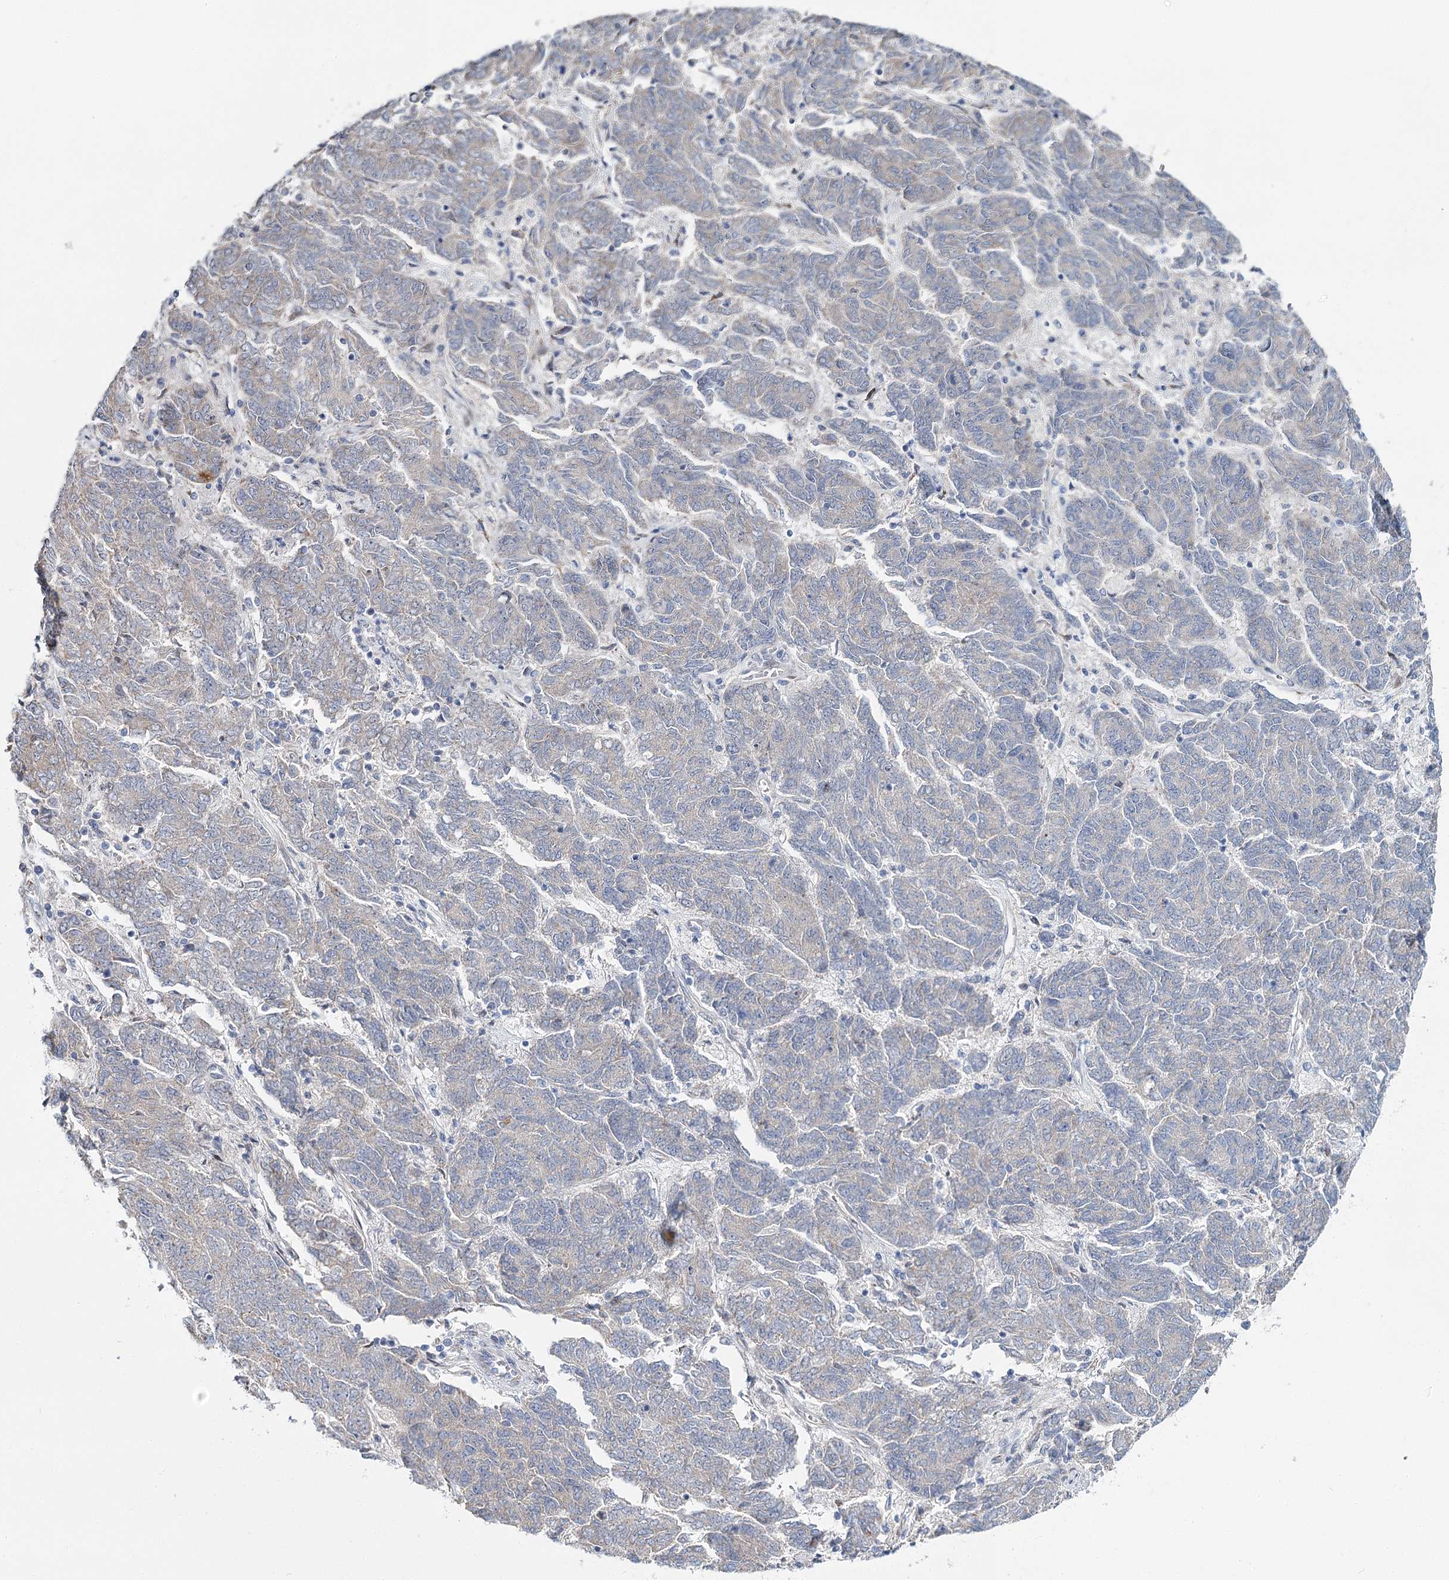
{"staining": {"intensity": "weak", "quantity": "25%-75%", "location": "cytoplasmic/membranous"}, "tissue": "endometrial cancer", "cell_type": "Tumor cells", "image_type": "cancer", "snomed": [{"axis": "morphology", "description": "Adenocarcinoma, NOS"}, {"axis": "topography", "description": "Endometrium"}], "caption": "IHC of human endometrial cancer (adenocarcinoma) exhibits low levels of weak cytoplasmic/membranous positivity in about 25%-75% of tumor cells. The staining is performed using DAB (3,3'-diaminobenzidine) brown chromogen to label protein expression. The nuclei are counter-stained blue using hematoxylin.", "gene": "CPLANE1", "patient": {"sex": "female", "age": 80}}